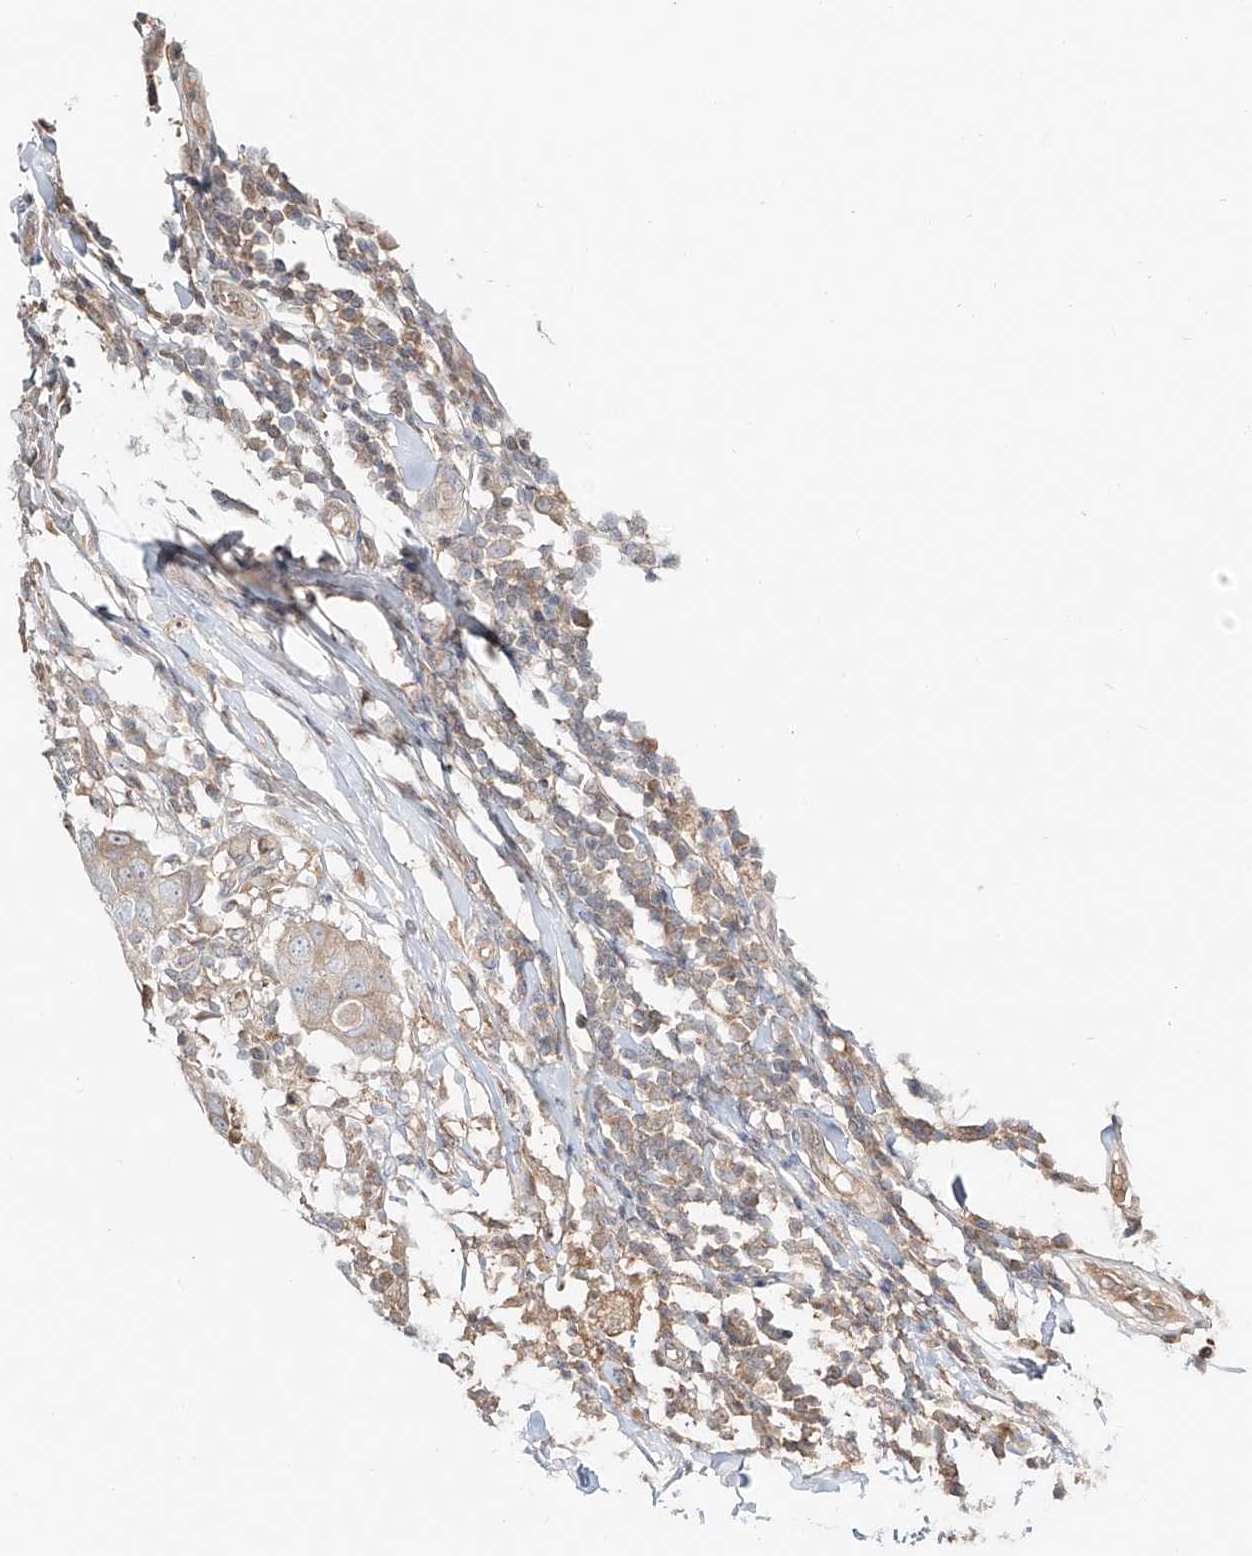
{"staining": {"intensity": "moderate", "quantity": "<25%", "location": "cytoplasmic/membranous"}, "tissue": "breast cancer", "cell_type": "Tumor cells", "image_type": "cancer", "snomed": [{"axis": "morphology", "description": "Duct carcinoma"}, {"axis": "topography", "description": "Breast"}], "caption": "Protein expression analysis of breast cancer (intraductal carcinoma) demonstrates moderate cytoplasmic/membranous positivity in about <25% of tumor cells. (DAB (3,3'-diaminobenzidine) IHC with brightfield microscopy, high magnification).", "gene": "ERO1A", "patient": {"sex": "female", "age": 27}}